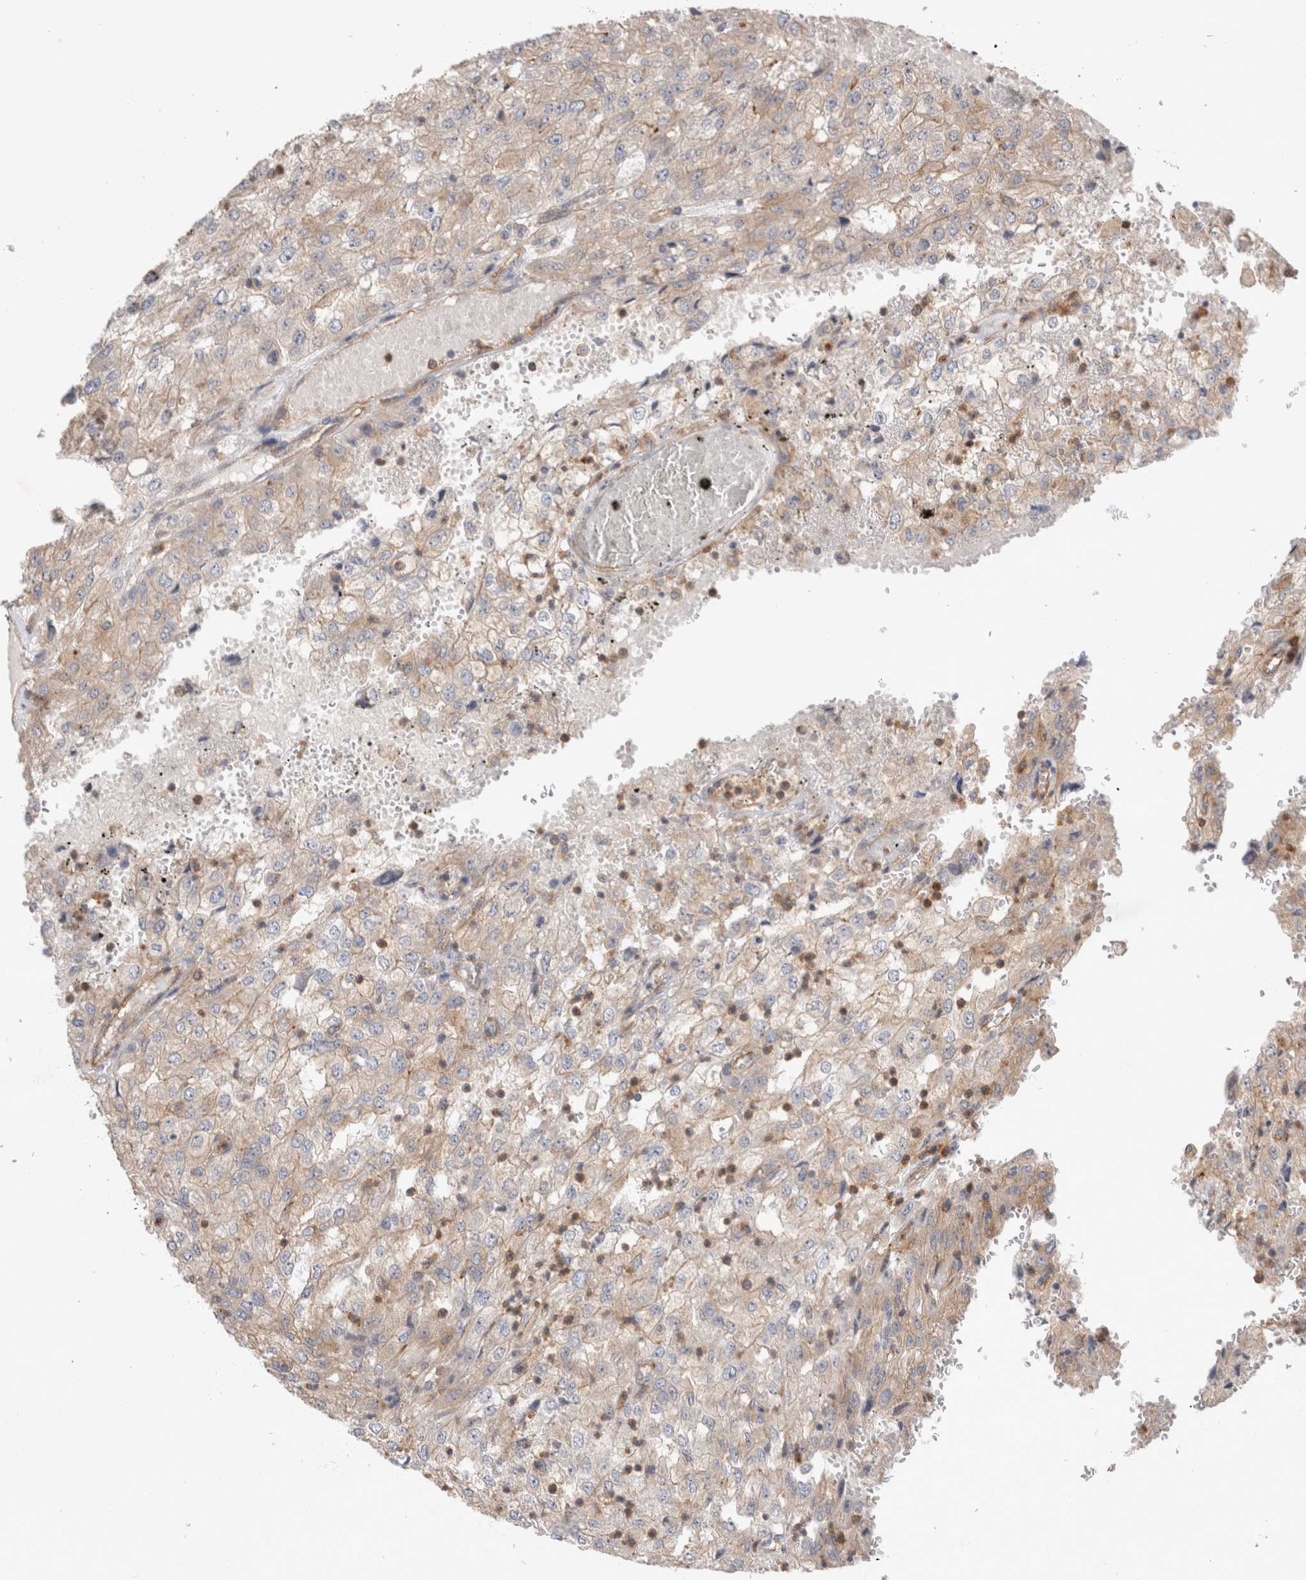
{"staining": {"intensity": "weak", "quantity": "25%-75%", "location": "cytoplasmic/membranous"}, "tissue": "renal cancer", "cell_type": "Tumor cells", "image_type": "cancer", "snomed": [{"axis": "morphology", "description": "Adenocarcinoma, NOS"}, {"axis": "topography", "description": "Kidney"}], "caption": "This photomicrograph shows renal cancer (adenocarcinoma) stained with immunohistochemistry (IHC) to label a protein in brown. The cytoplasmic/membranous of tumor cells show weak positivity for the protein. Nuclei are counter-stained blue.", "gene": "BNIP2", "patient": {"sex": "female", "age": 54}}